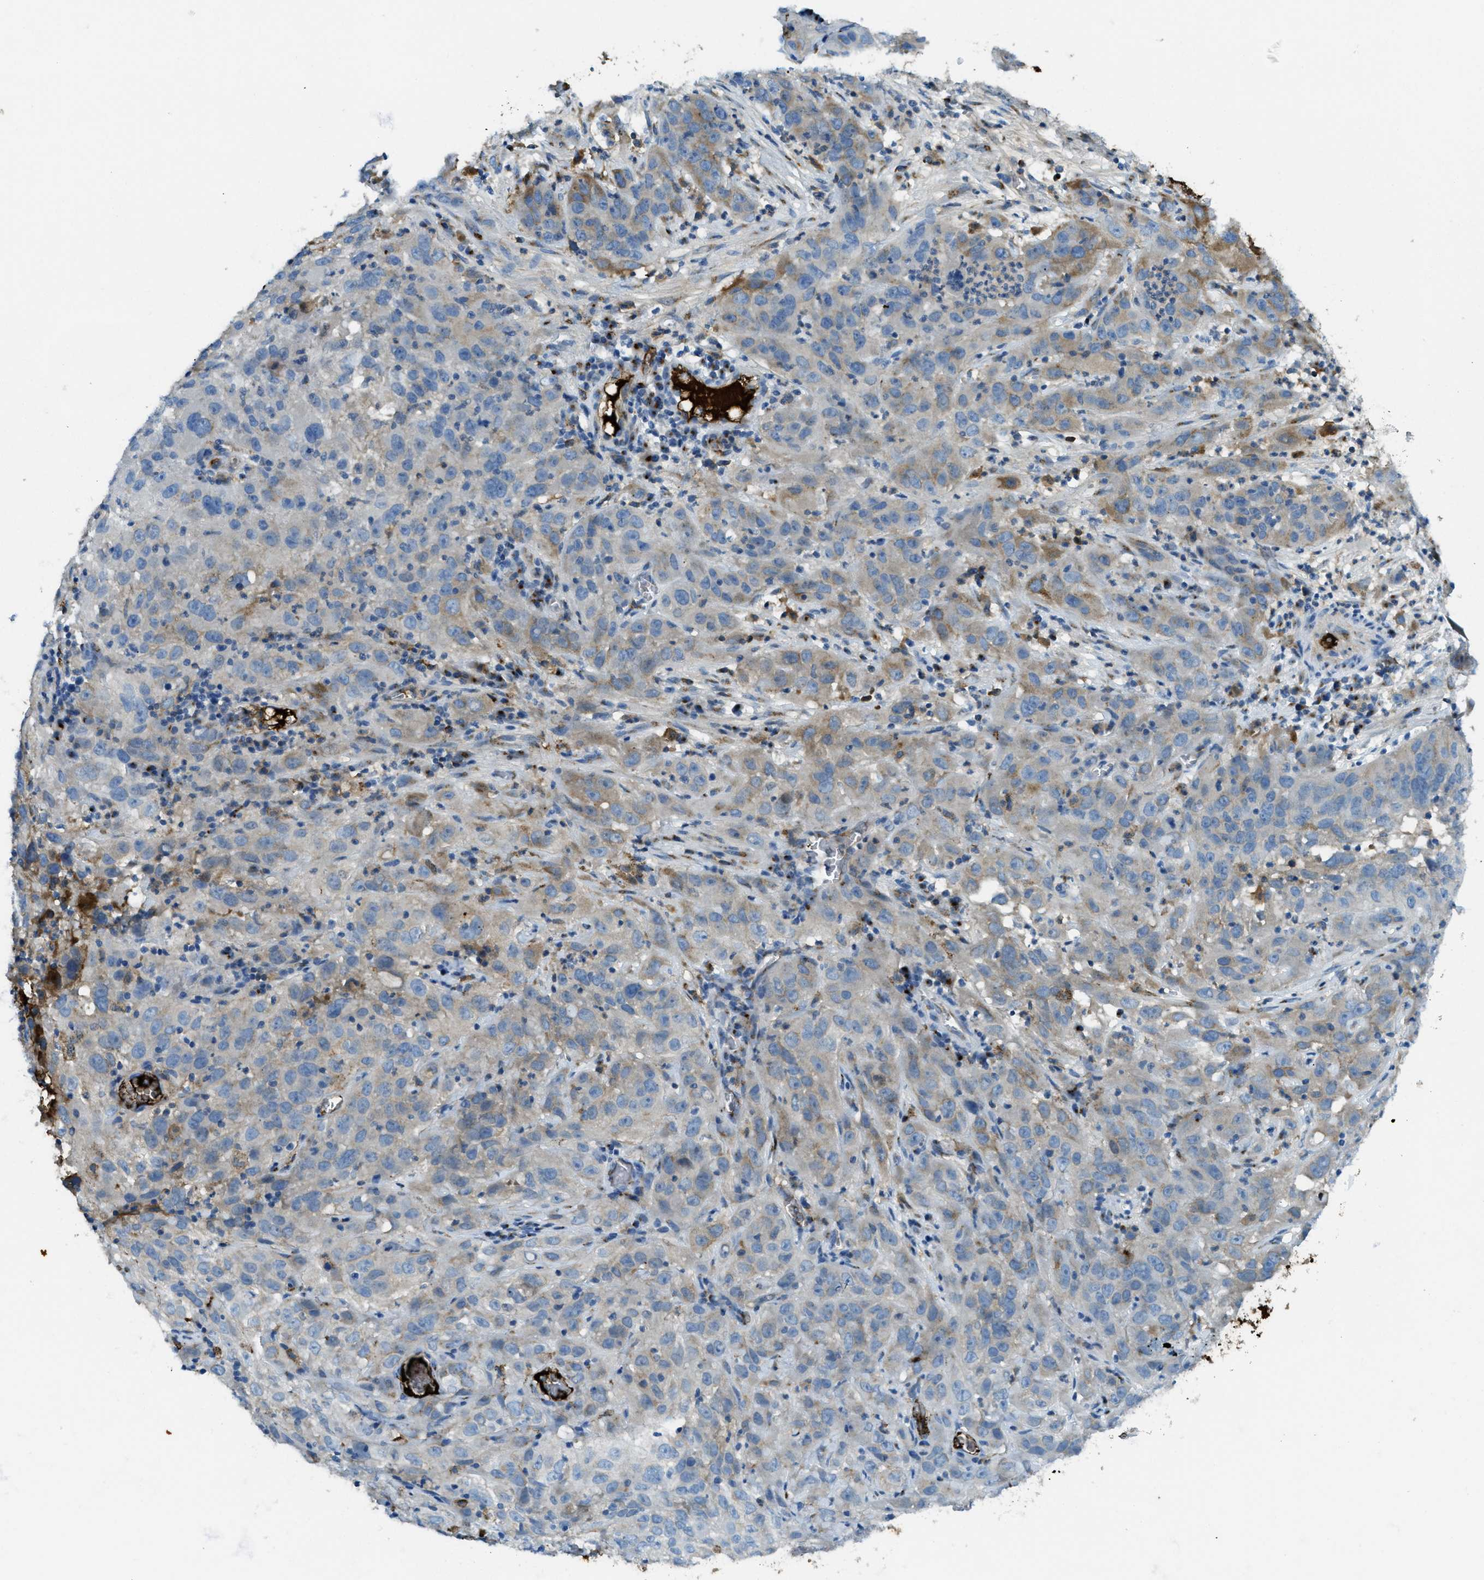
{"staining": {"intensity": "weak", "quantity": "<25%", "location": "cytoplasmic/membranous"}, "tissue": "cervical cancer", "cell_type": "Tumor cells", "image_type": "cancer", "snomed": [{"axis": "morphology", "description": "Squamous cell carcinoma, NOS"}, {"axis": "topography", "description": "Cervix"}], "caption": "Immunohistochemical staining of cervical cancer displays no significant expression in tumor cells.", "gene": "TRIM59", "patient": {"sex": "female", "age": 32}}